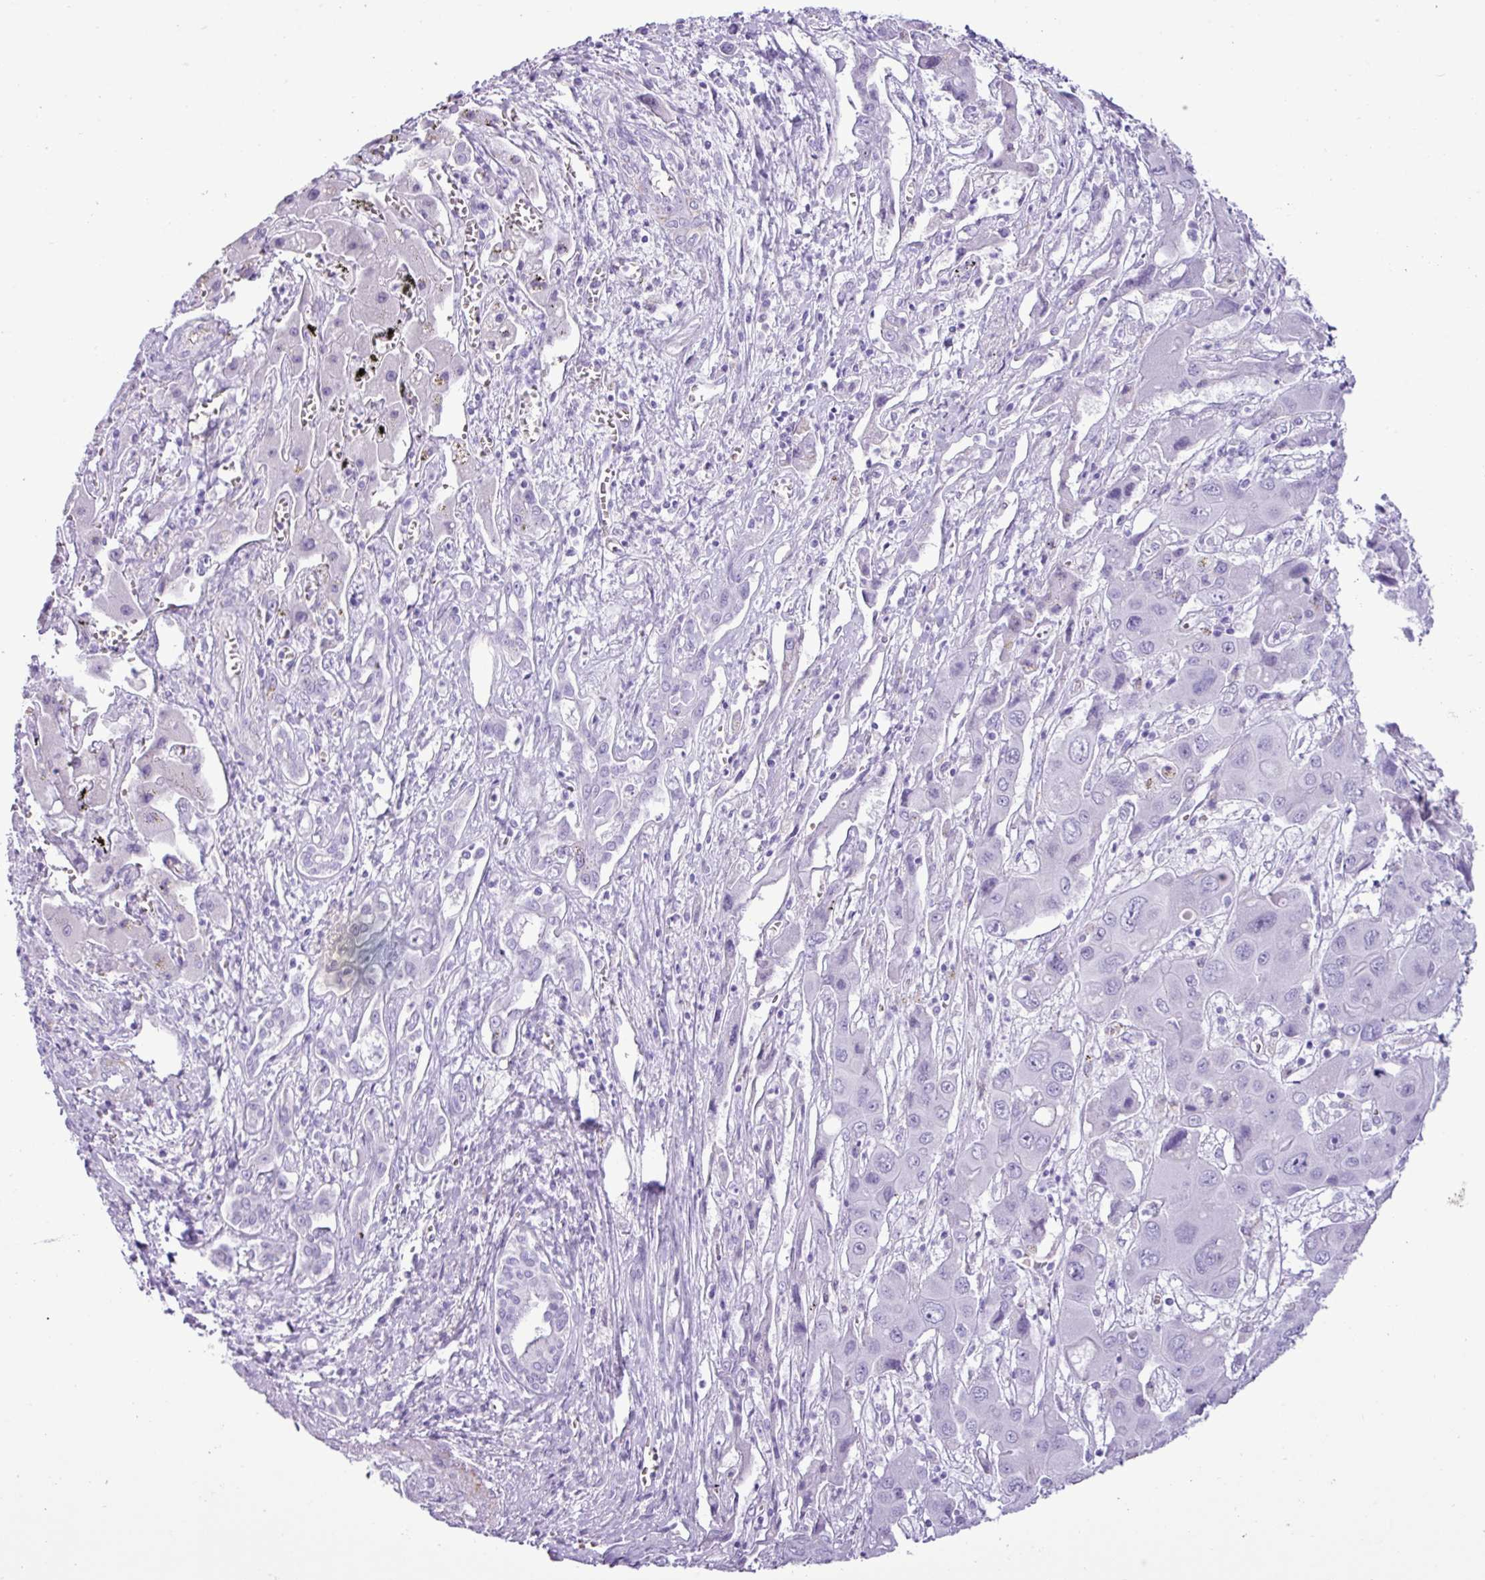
{"staining": {"intensity": "negative", "quantity": "none", "location": "none"}, "tissue": "liver cancer", "cell_type": "Tumor cells", "image_type": "cancer", "snomed": [{"axis": "morphology", "description": "Cholangiocarcinoma"}, {"axis": "topography", "description": "Liver"}], "caption": "The immunohistochemistry micrograph has no significant staining in tumor cells of liver cancer (cholangiocarcinoma) tissue. Nuclei are stained in blue.", "gene": "ZSCAN5A", "patient": {"sex": "male", "age": 67}}